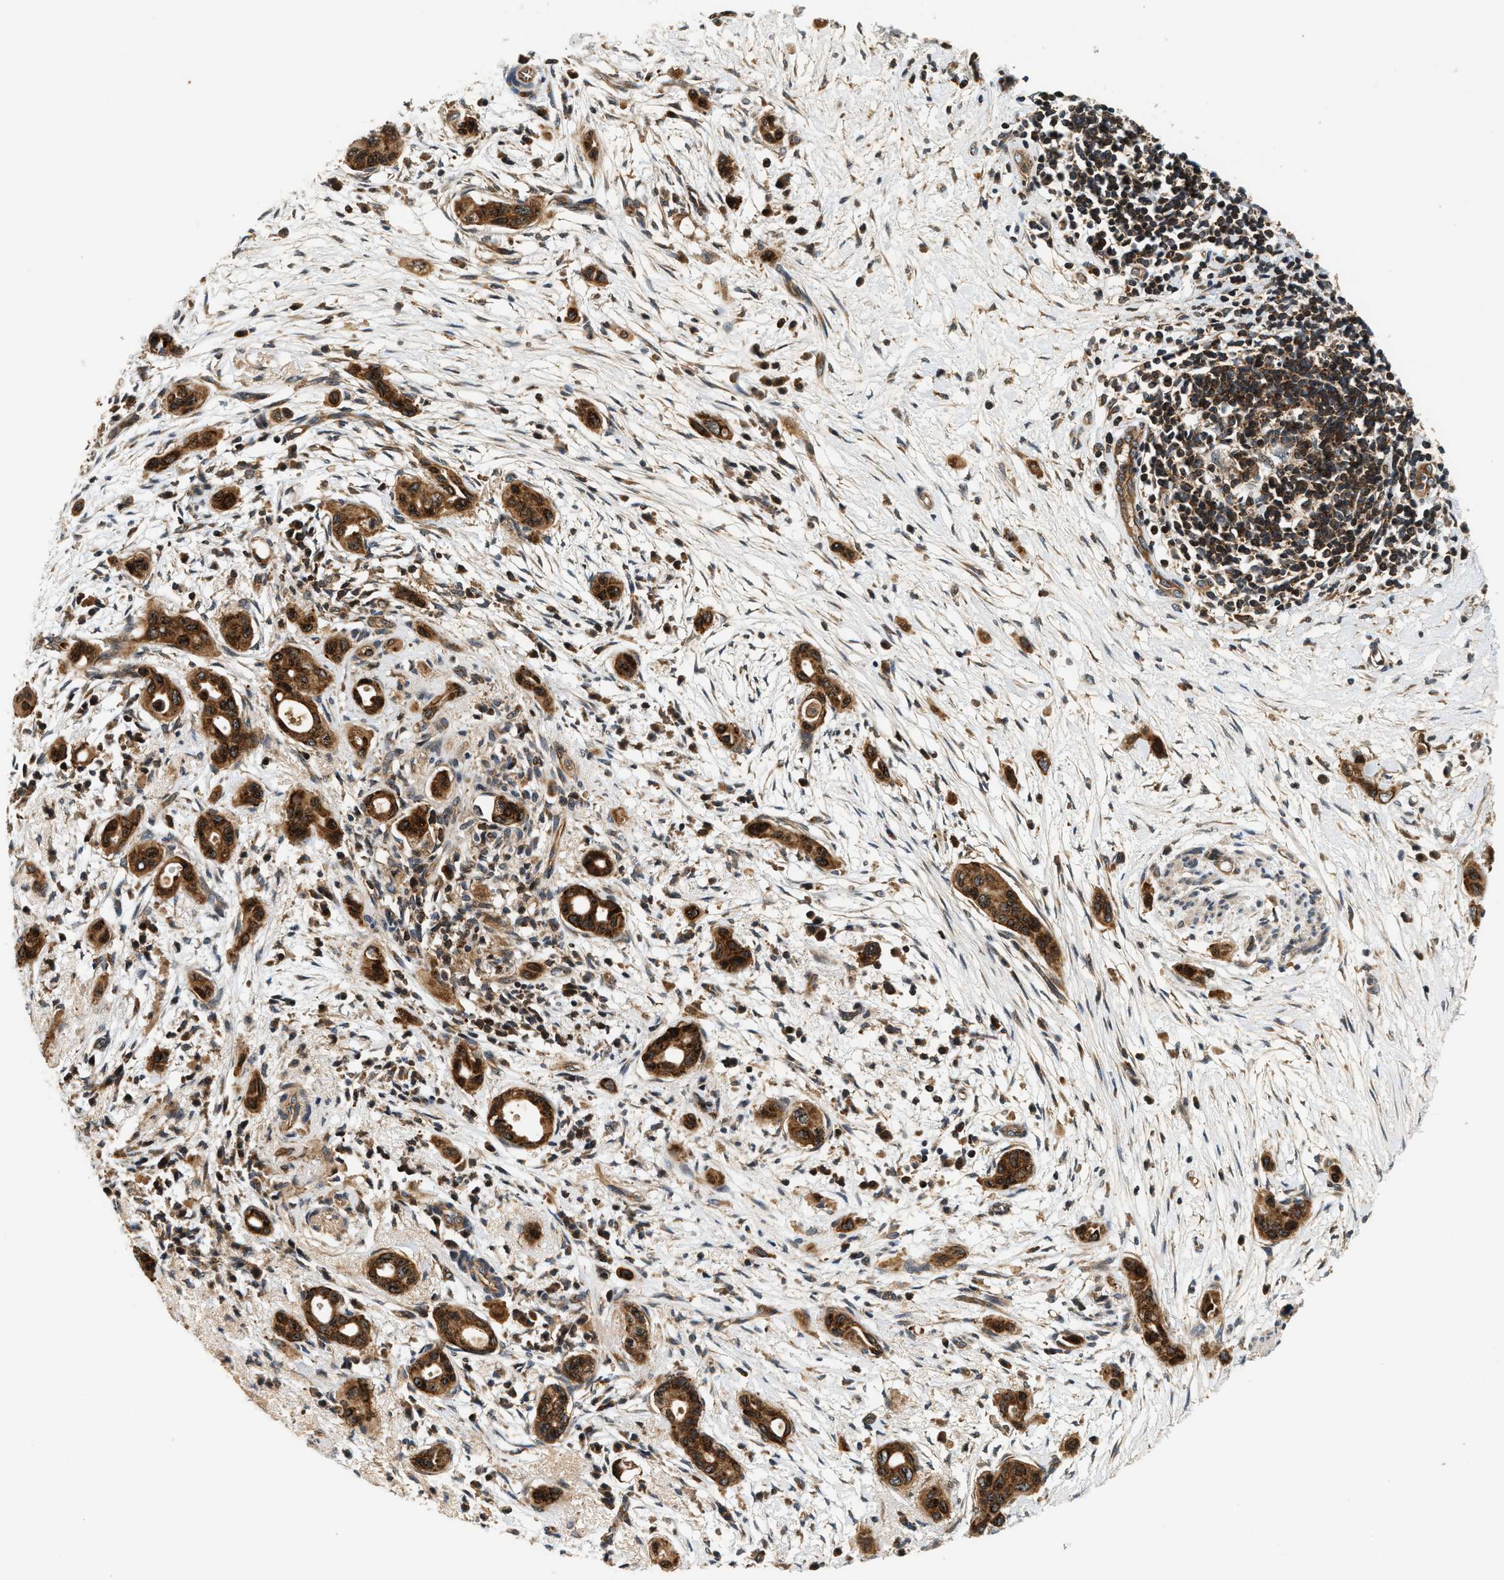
{"staining": {"intensity": "strong", "quantity": ">75%", "location": "cytoplasmic/membranous"}, "tissue": "pancreatic cancer", "cell_type": "Tumor cells", "image_type": "cancer", "snomed": [{"axis": "morphology", "description": "Adenocarcinoma, NOS"}, {"axis": "topography", "description": "Pancreas"}], "caption": "A high amount of strong cytoplasmic/membranous staining is seen in approximately >75% of tumor cells in adenocarcinoma (pancreatic) tissue.", "gene": "SAMD9", "patient": {"sex": "male", "age": 59}}